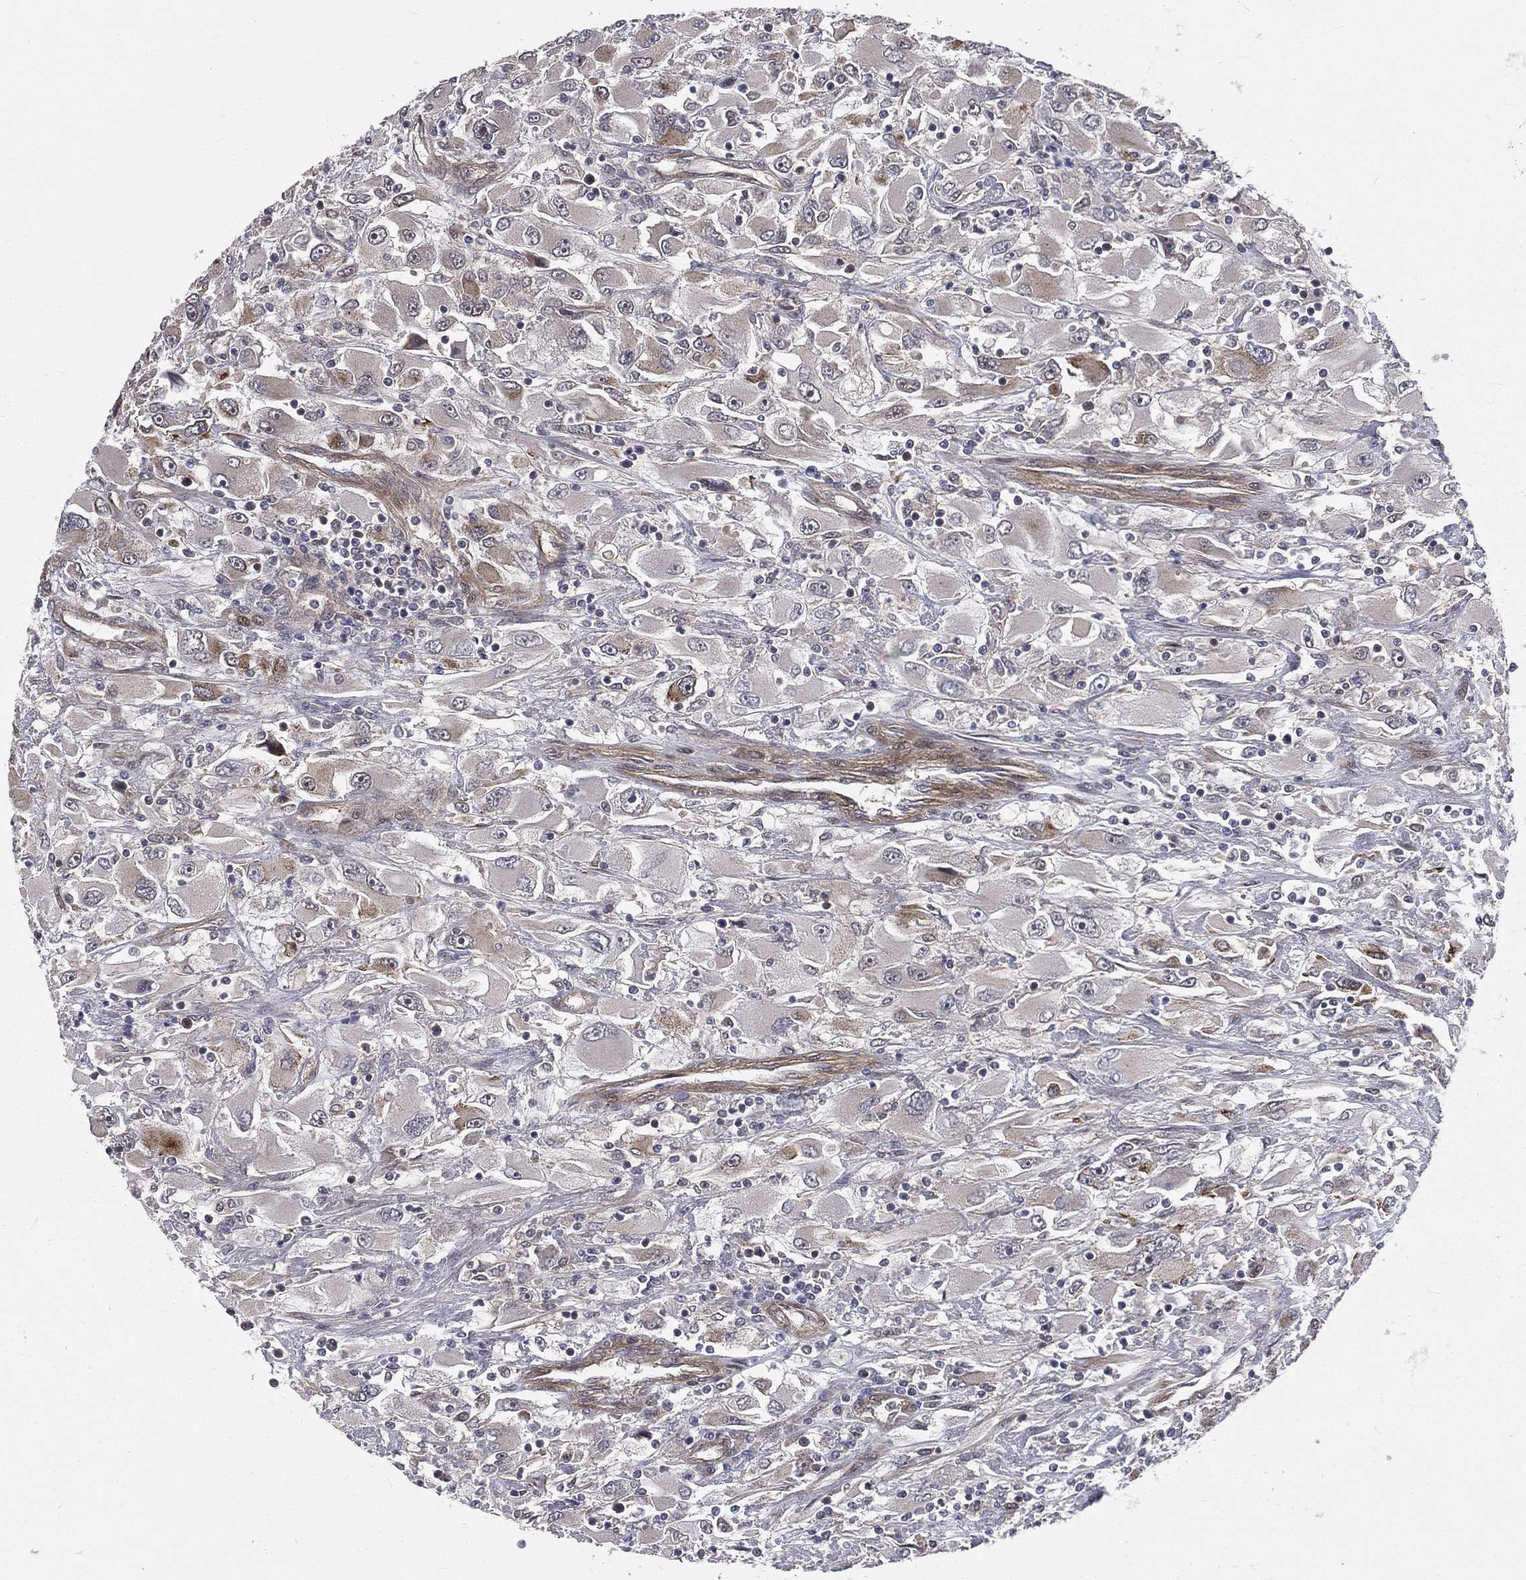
{"staining": {"intensity": "moderate", "quantity": "<25%", "location": "cytoplasmic/membranous"}, "tissue": "renal cancer", "cell_type": "Tumor cells", "image_type": "cancer", "snomed": [{"axis": "morphology", "description": "Adenocarcinoma, NOS"}, {"axis": "topography", "description": "Kidney"}], "caption": "Immunohistochemistry histopathology image of neoplastic tissue: renal cancer stained using immunohistochemistry (IHC) reveals low levels of moderate protein expression localized specifically in the cytoplasmic/membranous of tumor cells, appearing as a cytoplasmic/membranous brown color.", "gene": "ARL3", "patient": {"sex": "female", "age": 52}}